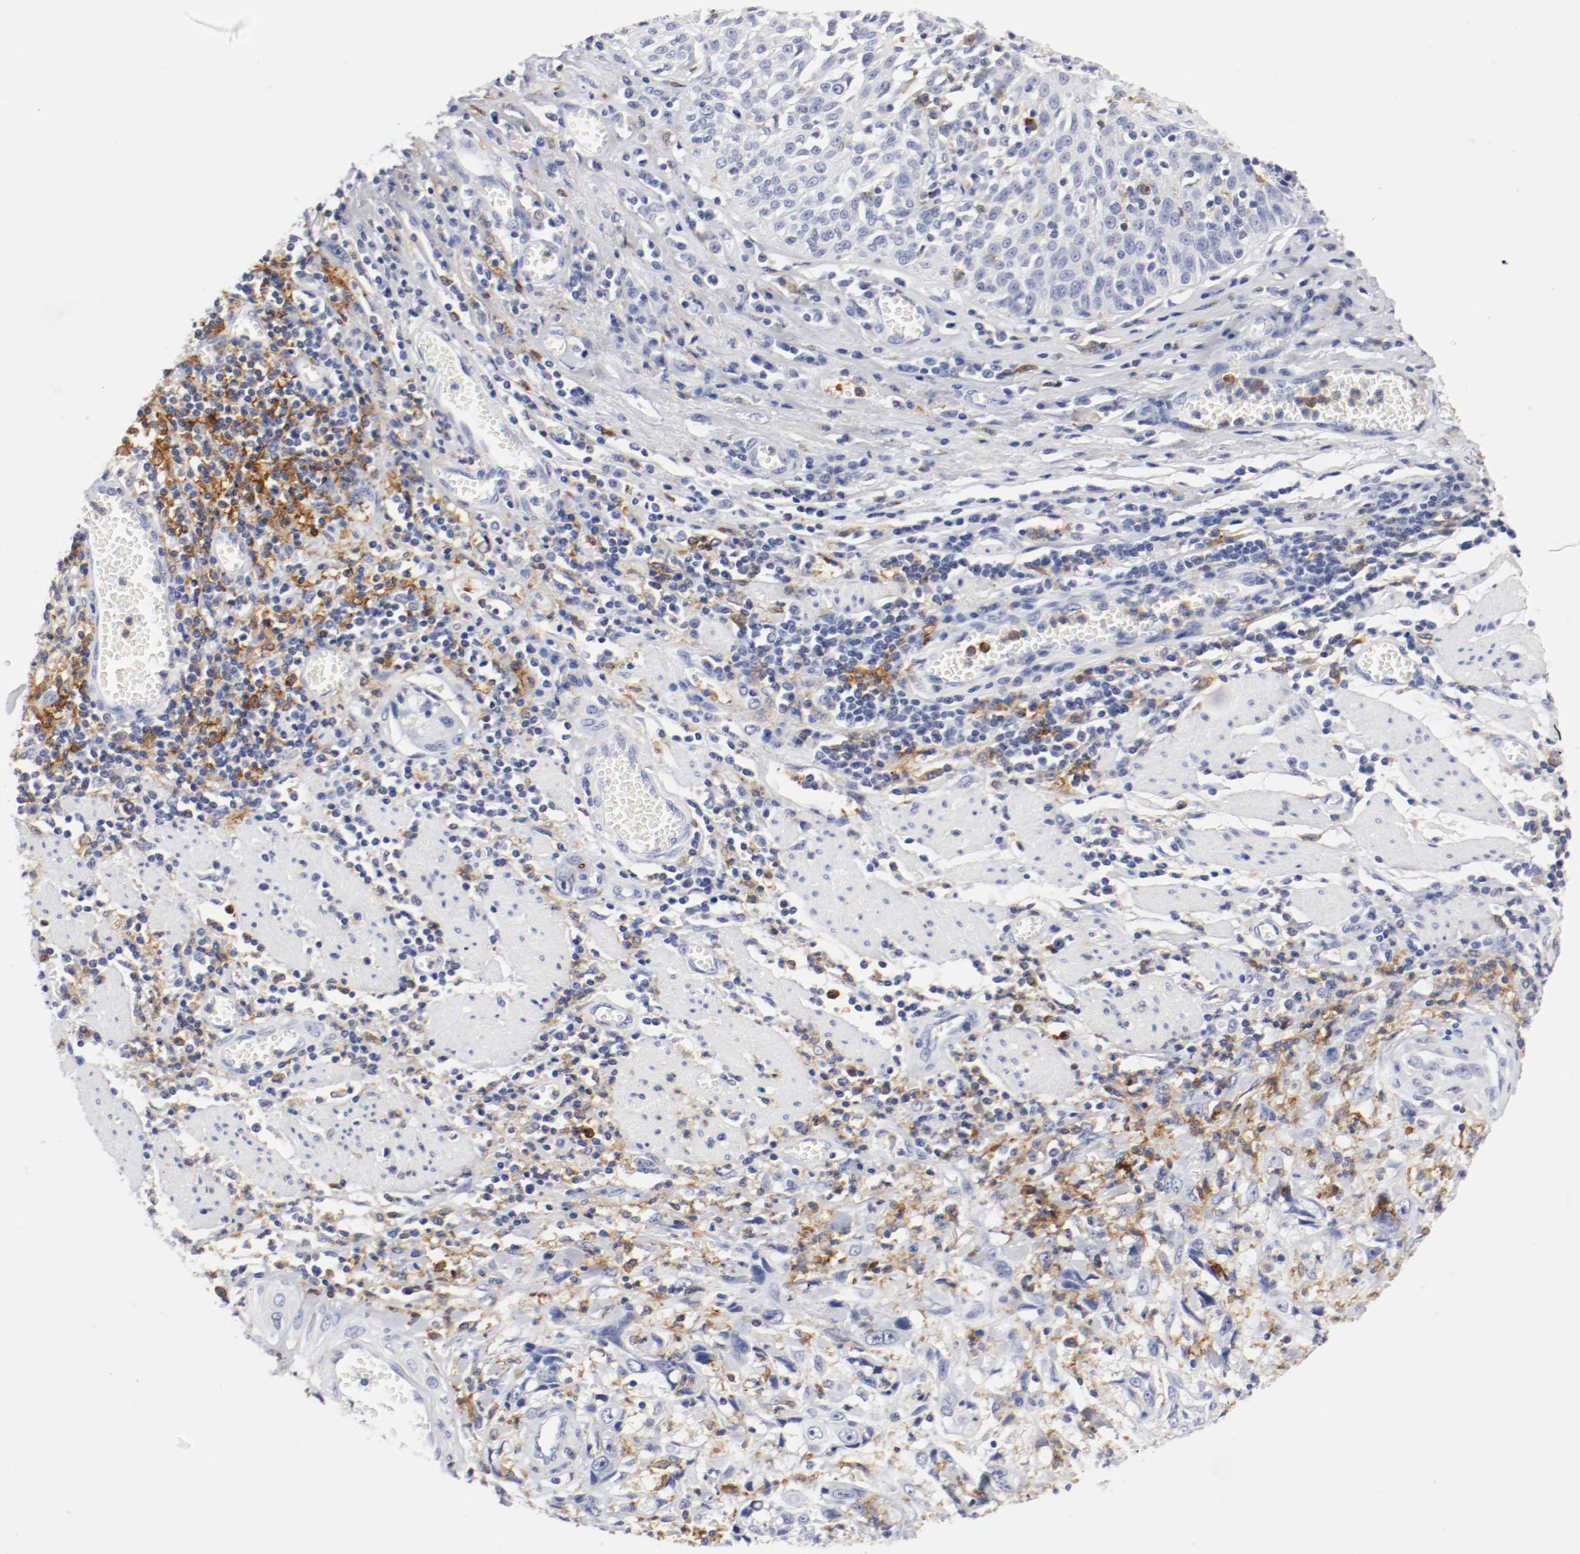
{"staining": {"intensity": "negative", "quantity": "none", "location": "none"}, "tissue": "esophagus", "cell_type": "Squamous epithelial cells", "image_type": "normal", "snomed": [{"axis": "morphology", "description": "Normal tissue, NOS"}, {"axis": "morphology", "description": "Squamous cell carcinoma, NOS"}, {"axis": "topography", "description": "Esophagus"}], "caption": "The photomicrograph reveals no staining of squamous epithelial cells in normal esophagus.", "gene": "ITGAX", "patient": {"sex": "male", "age": 65}}